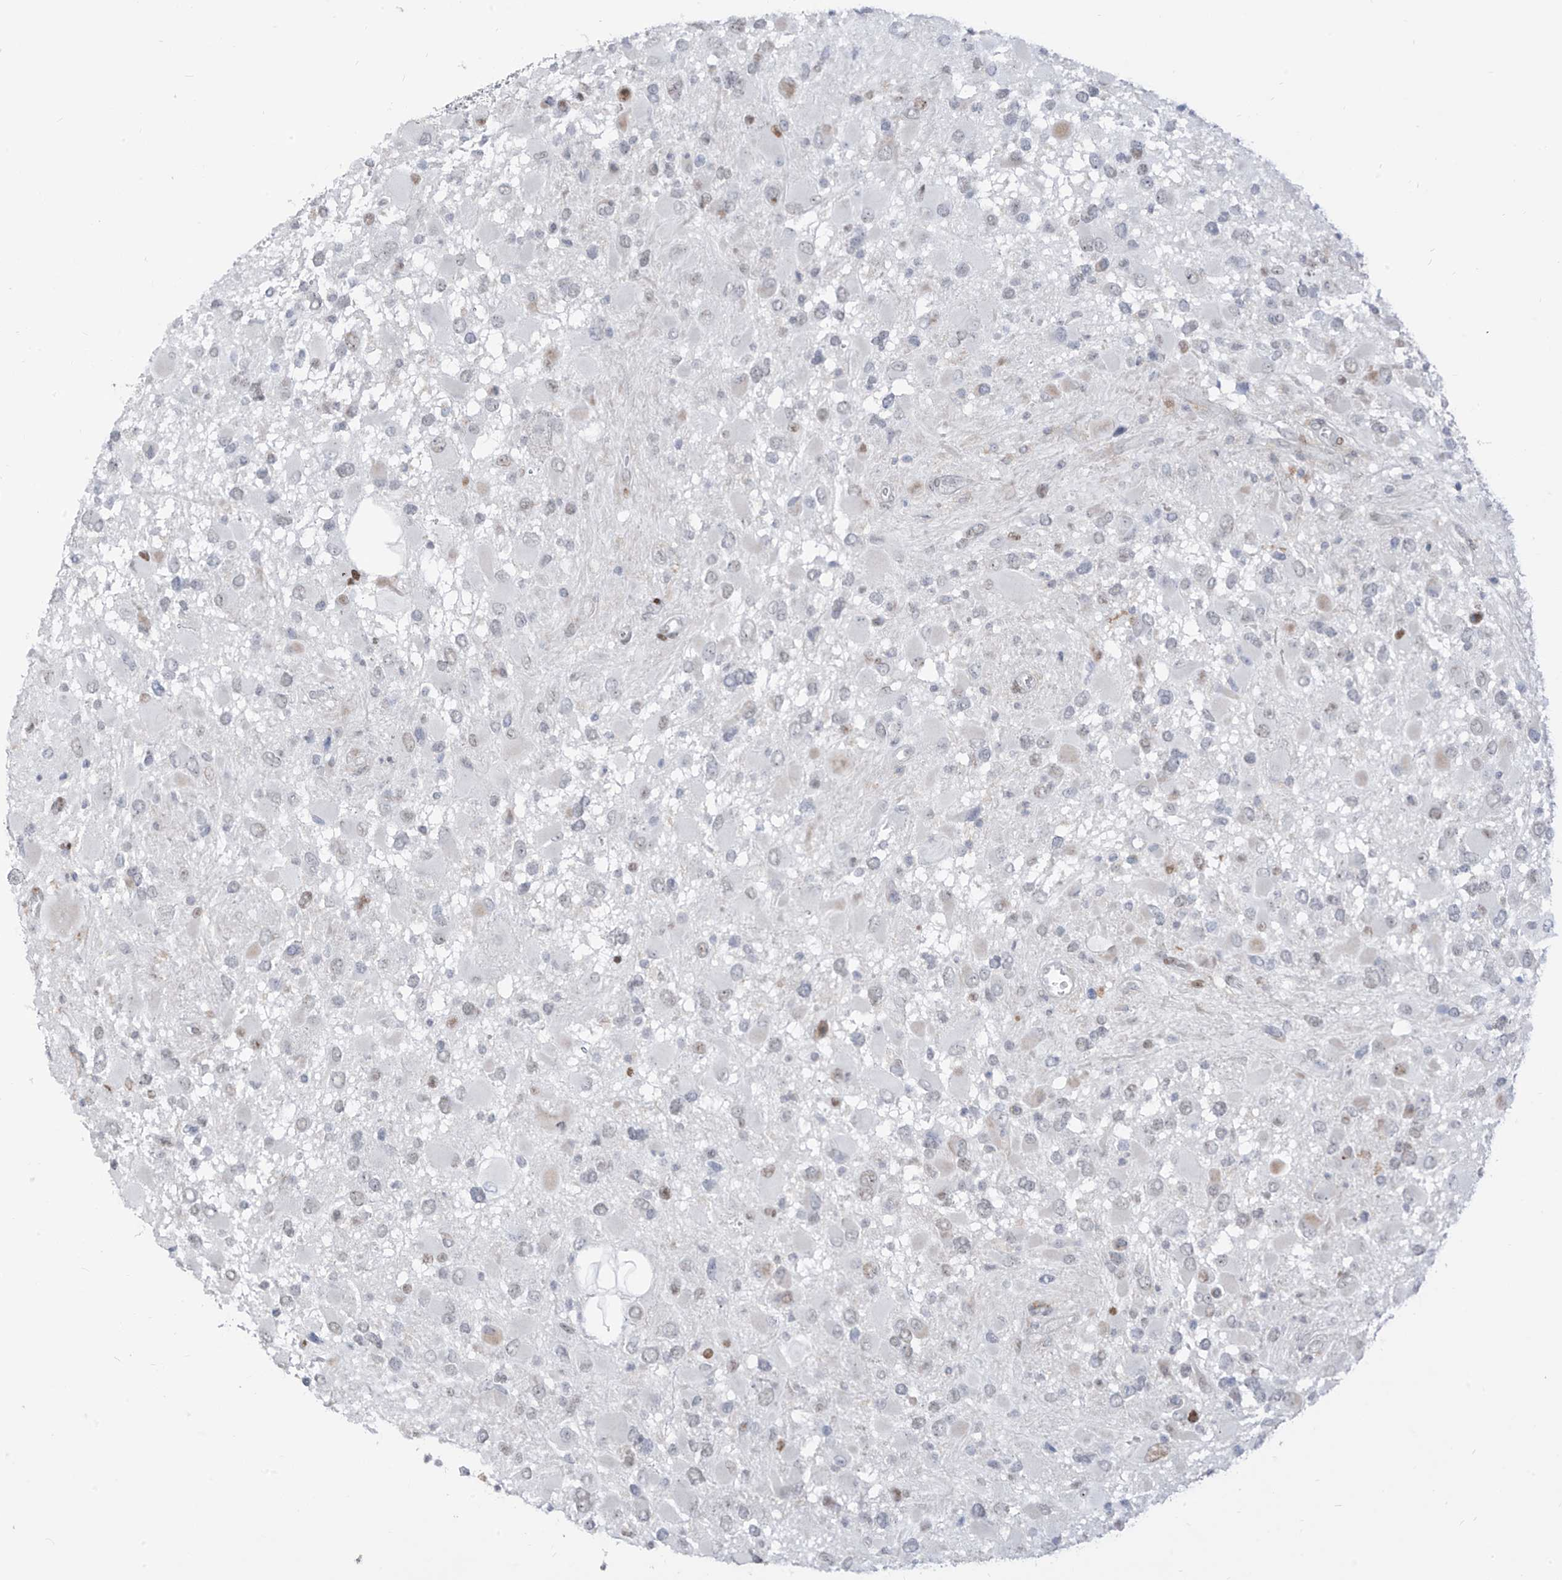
{"staining": {"intensity": "negative", "quantity": "none", "location": "none"}, "tissue": "glioma", "cell_type": "Tumor cells", "image_type": "cancer", "snomed": [{"axis": "morphology", "description": "Glioma, malignant, High grade"}, {"axis": "topography", "description": "Brain"}], "caption": "Immunohistochemistry histopathology image of human malignant glioma (high-grade) stained for a protein (brown), which exhibits no positivity in tumor cells.", "gene": "LIN9", "patient": {"sex": "male", "age": 53}}